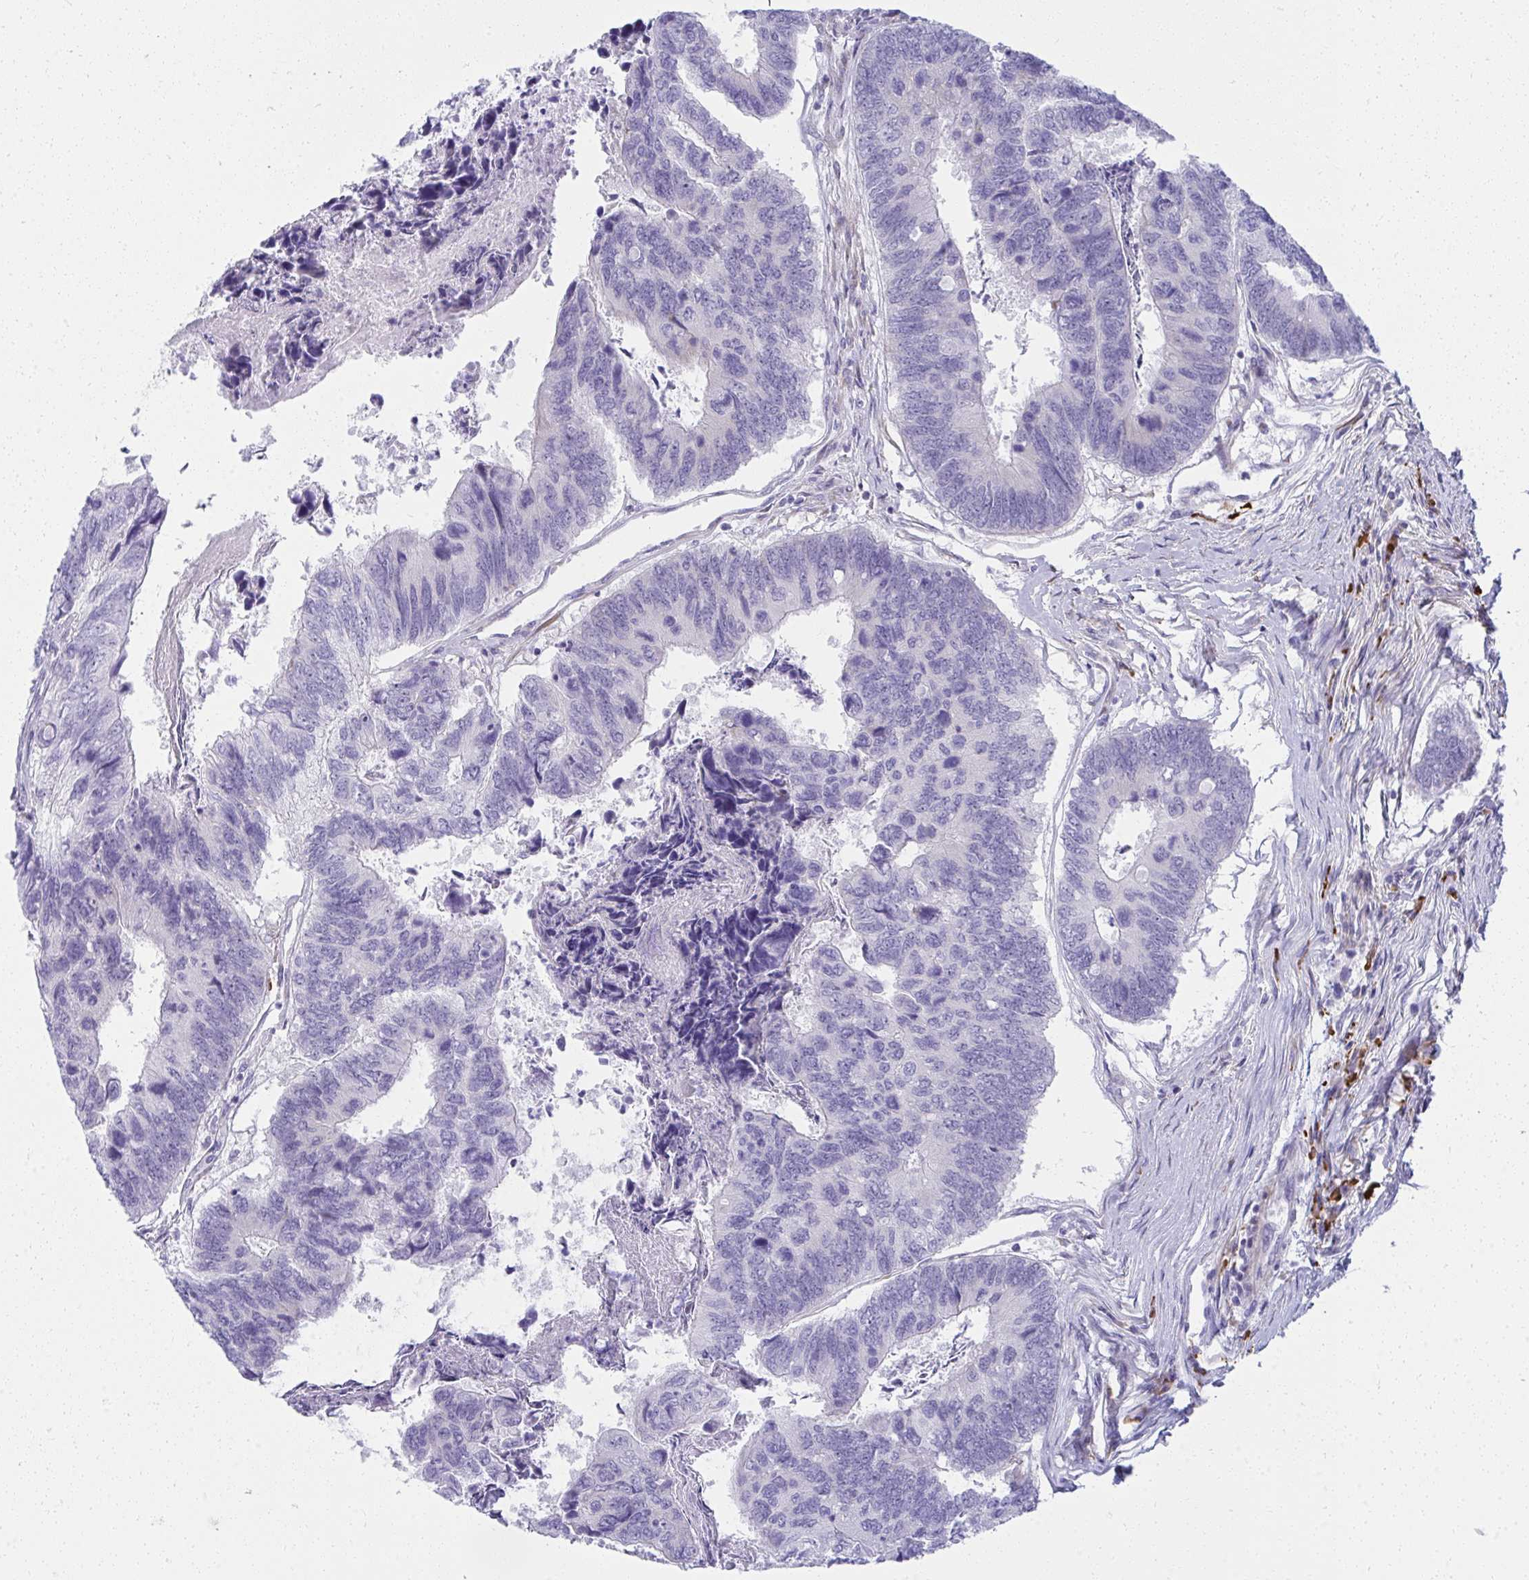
{"staining": {"intensity": "negative", "quantity": "none", "location": "none"}, "tissue": "colorectal cancer", "cell_type": "Tumor cells", "image_type": "cancer", "snomed": [{"axis": "morphology", "description": "Adenocarcinoma, NOS"}, {"axis": "topography", "description": "Colon"}], "caption": "Tumor cells are negative for brown protein staining in colorectal cancer (adenocarcinoma).", "gene": "PUS7L", "patient": {"sex": "female", "age": 67}}